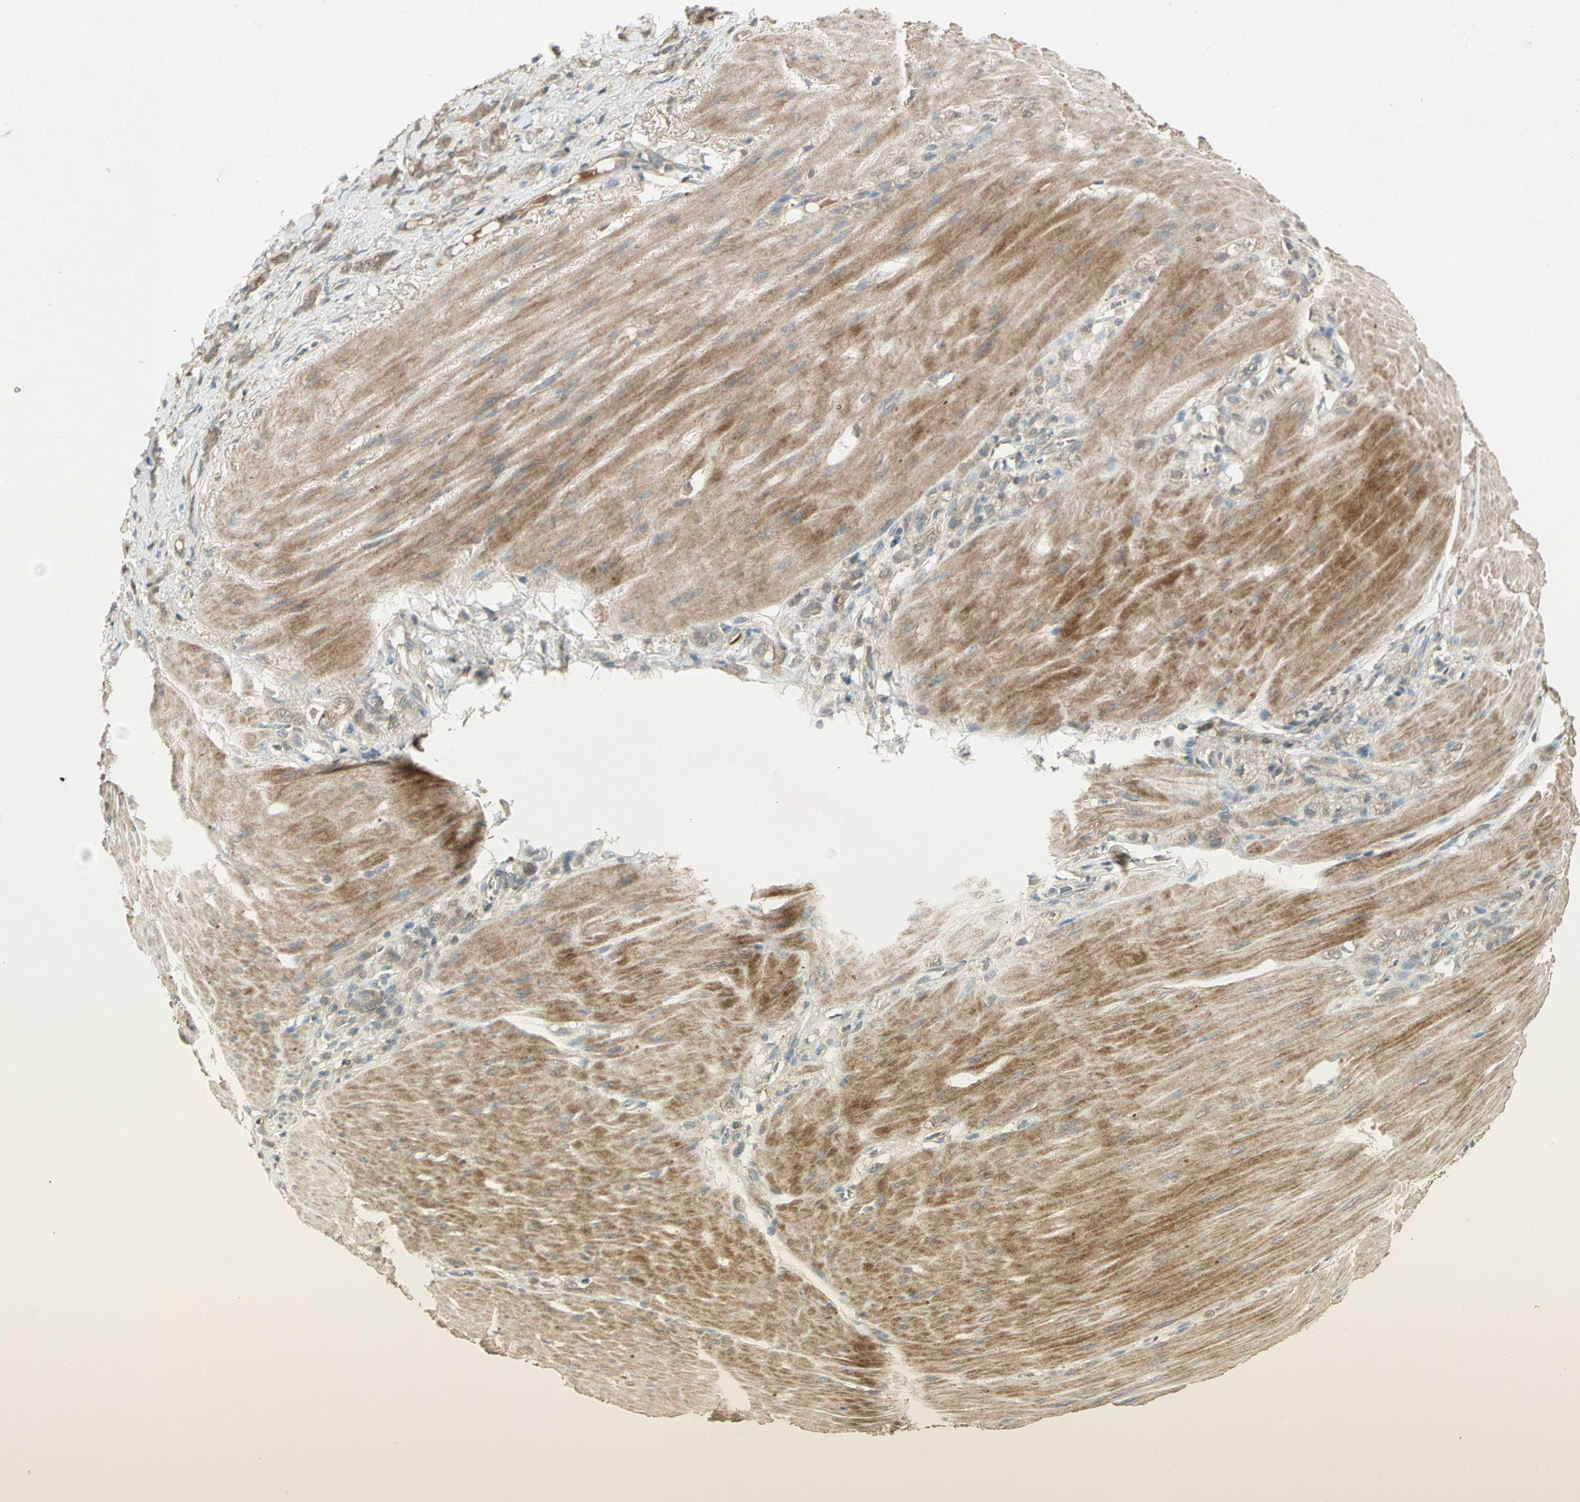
{"staining": {"intensity": "weak", "quantity": ">75%", "location": "cytoplasmic/membranous"}, "tissue": "stomach cancer", "cell_type": "Tumor cells", "image_type": "cancer", "snomed": [{"axis": "morphology", "description": "Adenocarcinoma, NOS"}, {"axis": "topography", "description": "Stomach"}], "caption": "A photomicrograph of human adenocarcinoma (stomach) stained for a protein demonstrates weak cytoplasmic/membranous brown staining in tumor cells.", "gene": "KEAP1", "patient": {"sex": "male", "age": 82}}